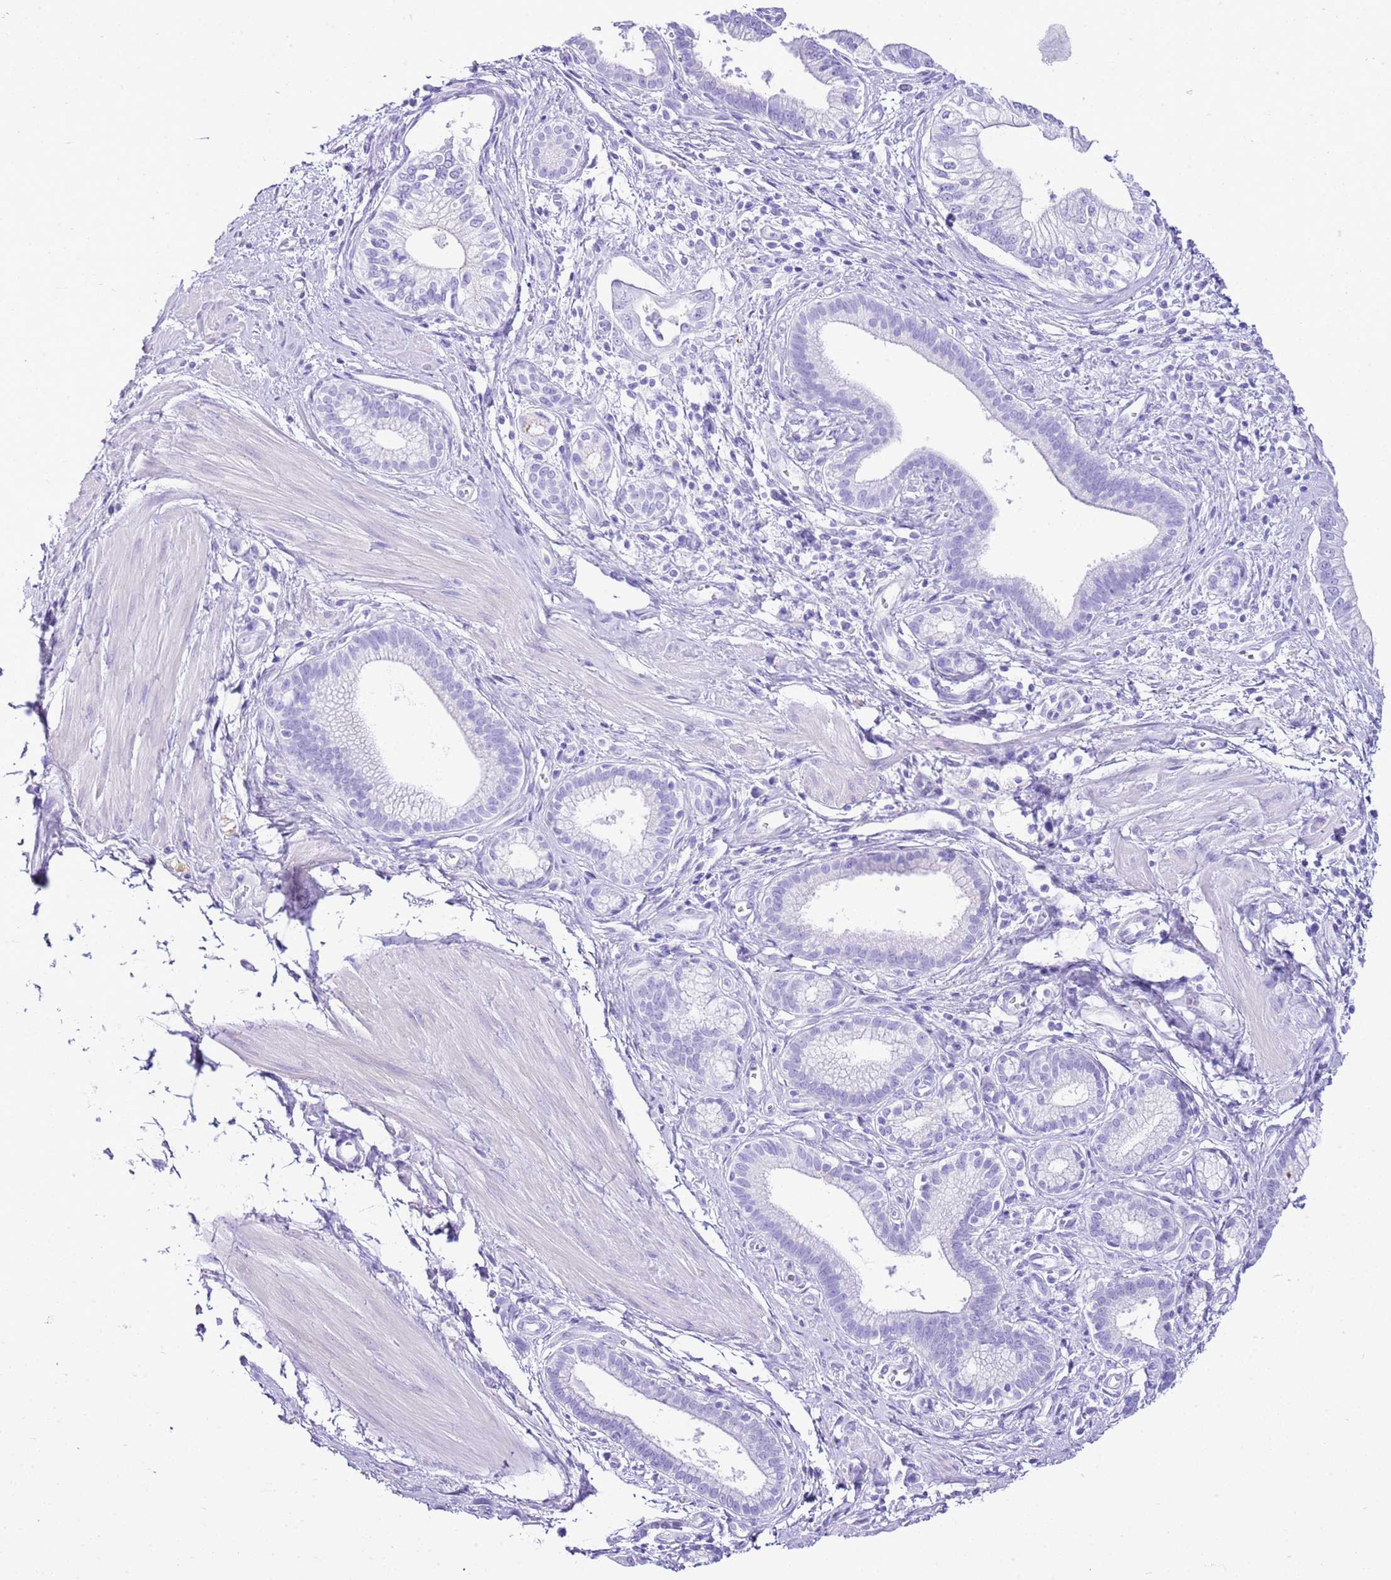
{"staining": {"intensity": "negative", "quantity": "none", "location": "none"}, "tissue": "pancreatic cancer", "cell_type": "Tumor cells", "image_type": "cancer", "snomed": [{"axis": "morphology", "description": "Adenocarcinoma, NOS"}, {"axis": "topography", "description": "Pancreas"}], "caption": "This is an immunohistochemistry (IHC) histopathology image of pancreatic cancer (adenocarcinoma). There is no staining in tumor cells.", "gene": "KCNC1", "patient": {"sex": "male", "age": 78}}